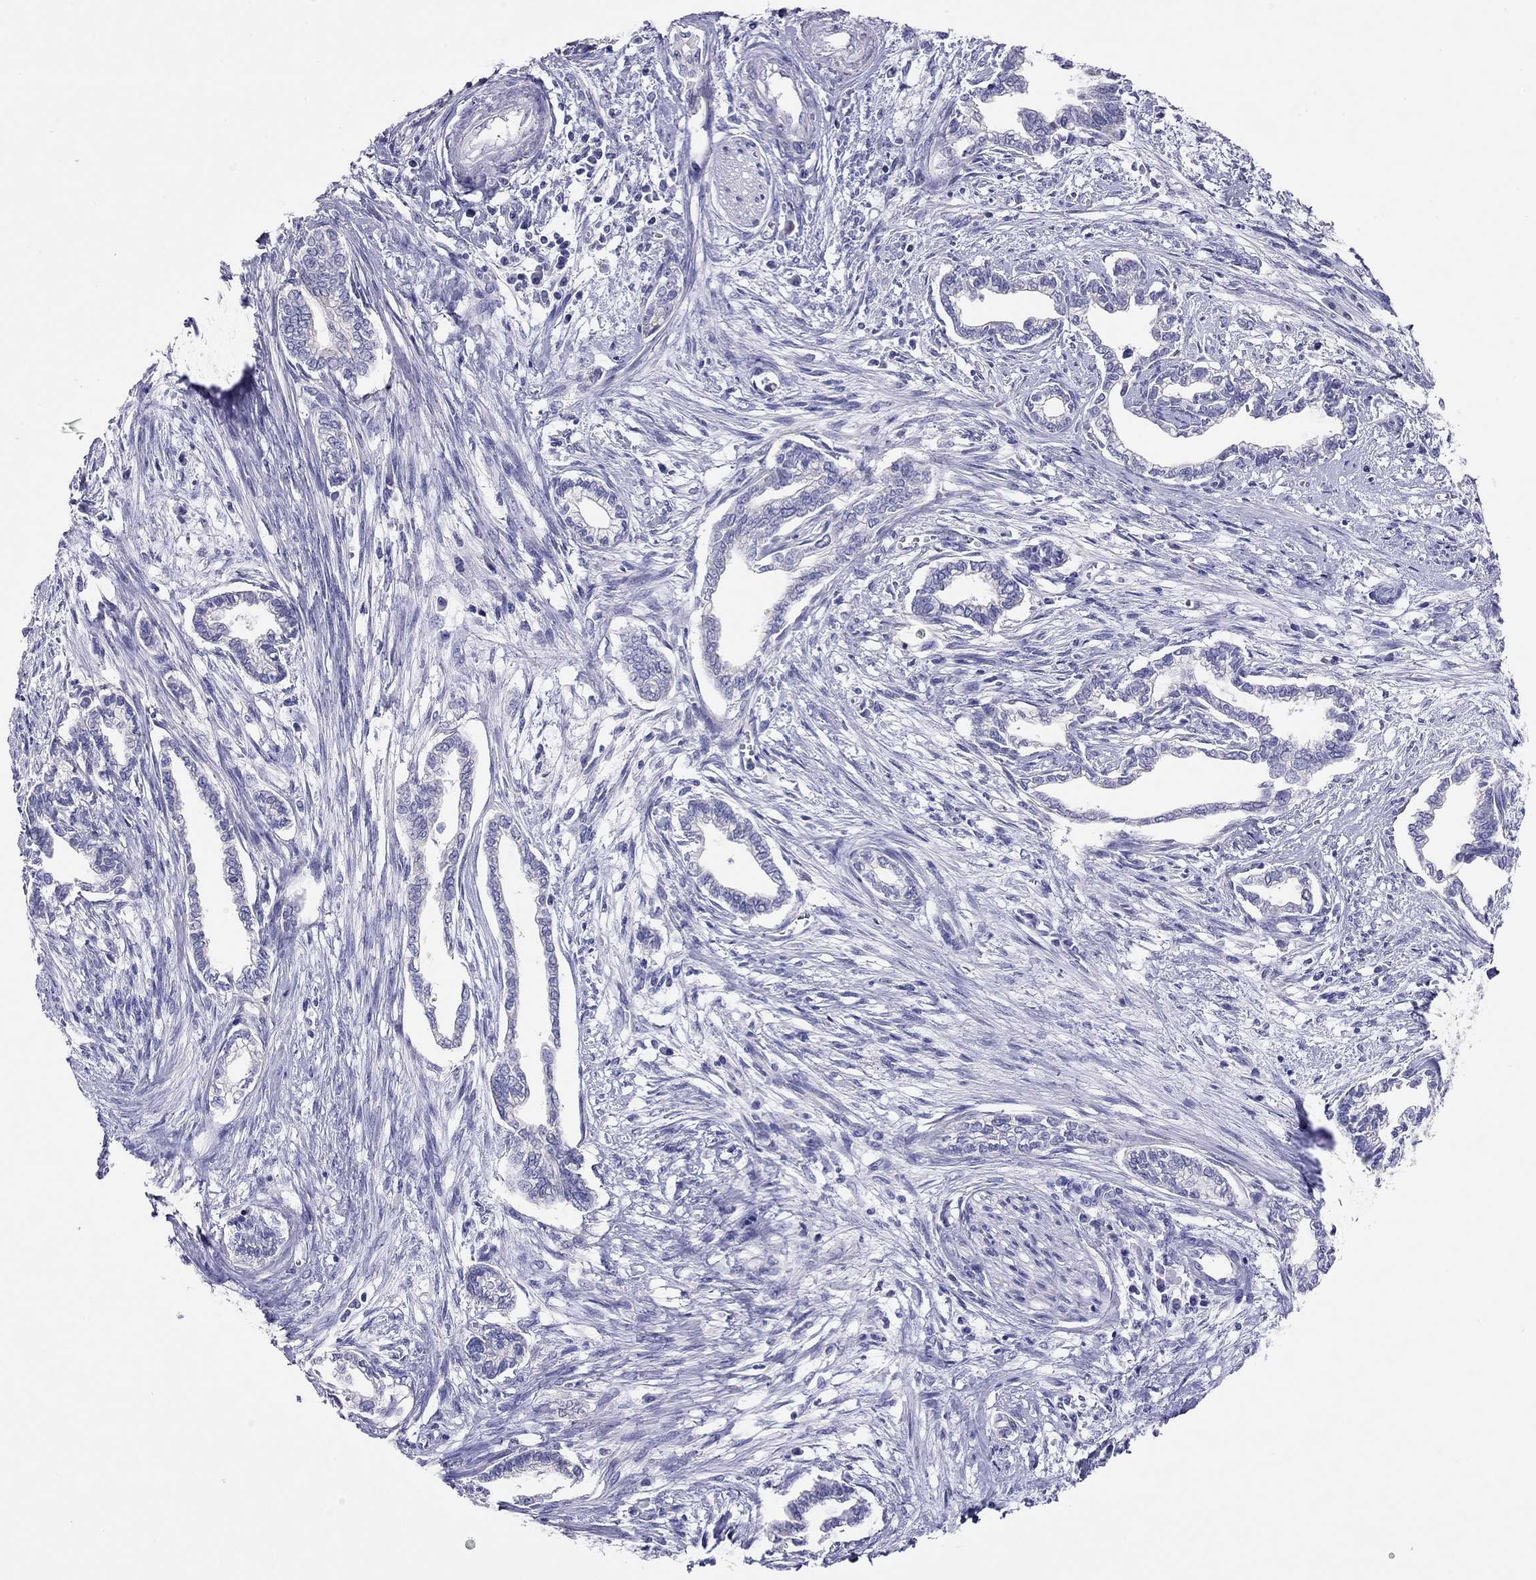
{"staining": {"intensity": "negative", "quantity": "none", "location": "none"}, "tissue": "cervical cancer", "cell_type": "Tumor cells", "image_type": "cancer", "snomed": [{"axis": "morphology", "description": "Adenocarcinoma, NOS"}, {"axis": "topography", "description": "Cervix"}], "caption": "Human cervical adenocarcinoma stained for a protein using IHC reveals no expression in tumor cells.", "gene": "CAPNS2", "patient": {"sex": "female", "age": 62}}